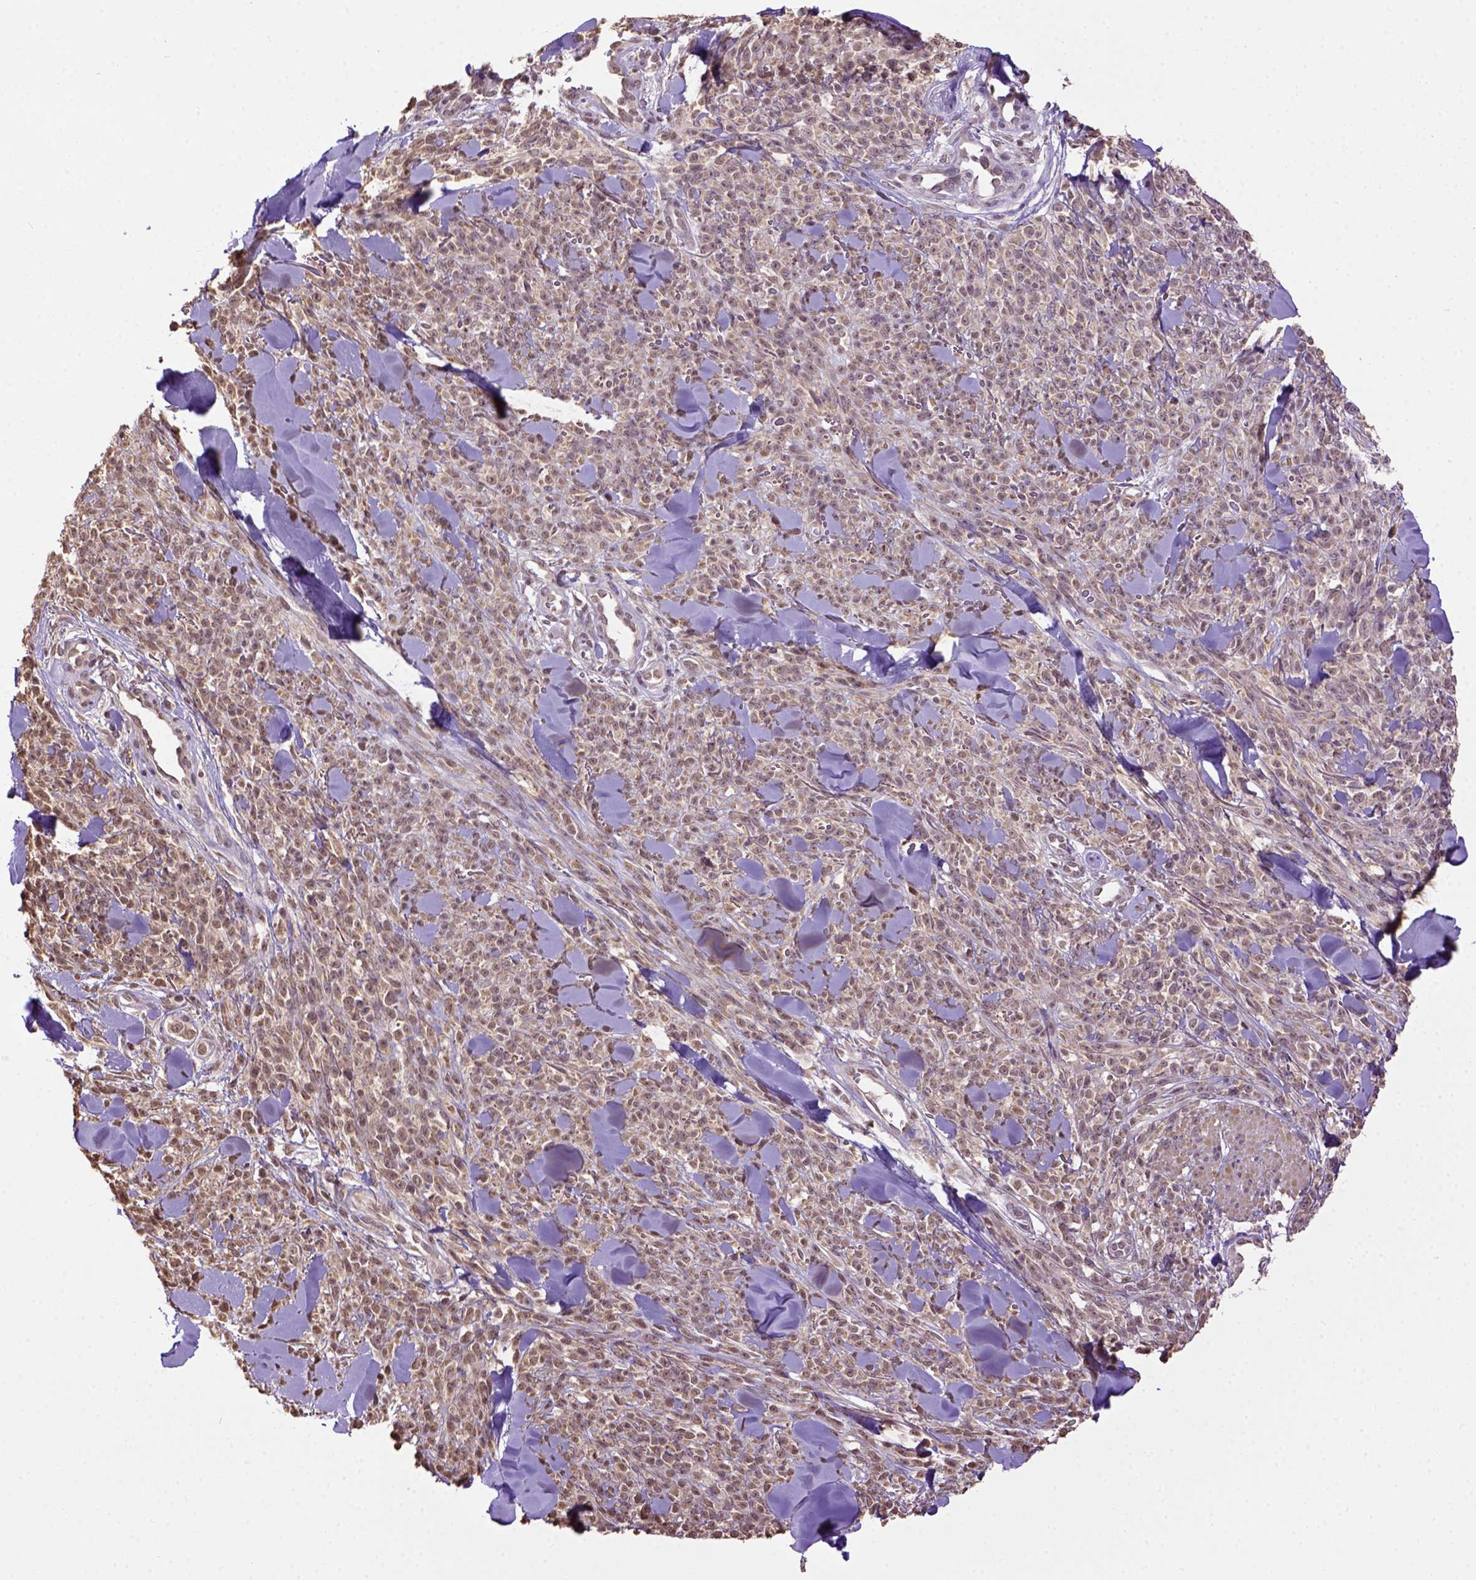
{"staining": {"intensity": "weak", "quantity": ">75%", "location": "cytoplasmic/membranous"}, "tissue": "melanoma", "cell_type": "Tumor cells", "image_type": "cancer", "snomed": [{"axis": "morphology", "description": "Malignant melanoma, NOS"}, {"axis": "topography", "description": "Skin"}, {"axis": "topography", "description": "Skin of trunk"}], "caption": "Approximately >75% of tumor cells in human malignant melanoma reveal weak cytoplasmic/membranous protein staining as visualized by brown immunohistochemical staining.", "gene": "WDR17", "patient": {"sex": "male", "age": 74}}